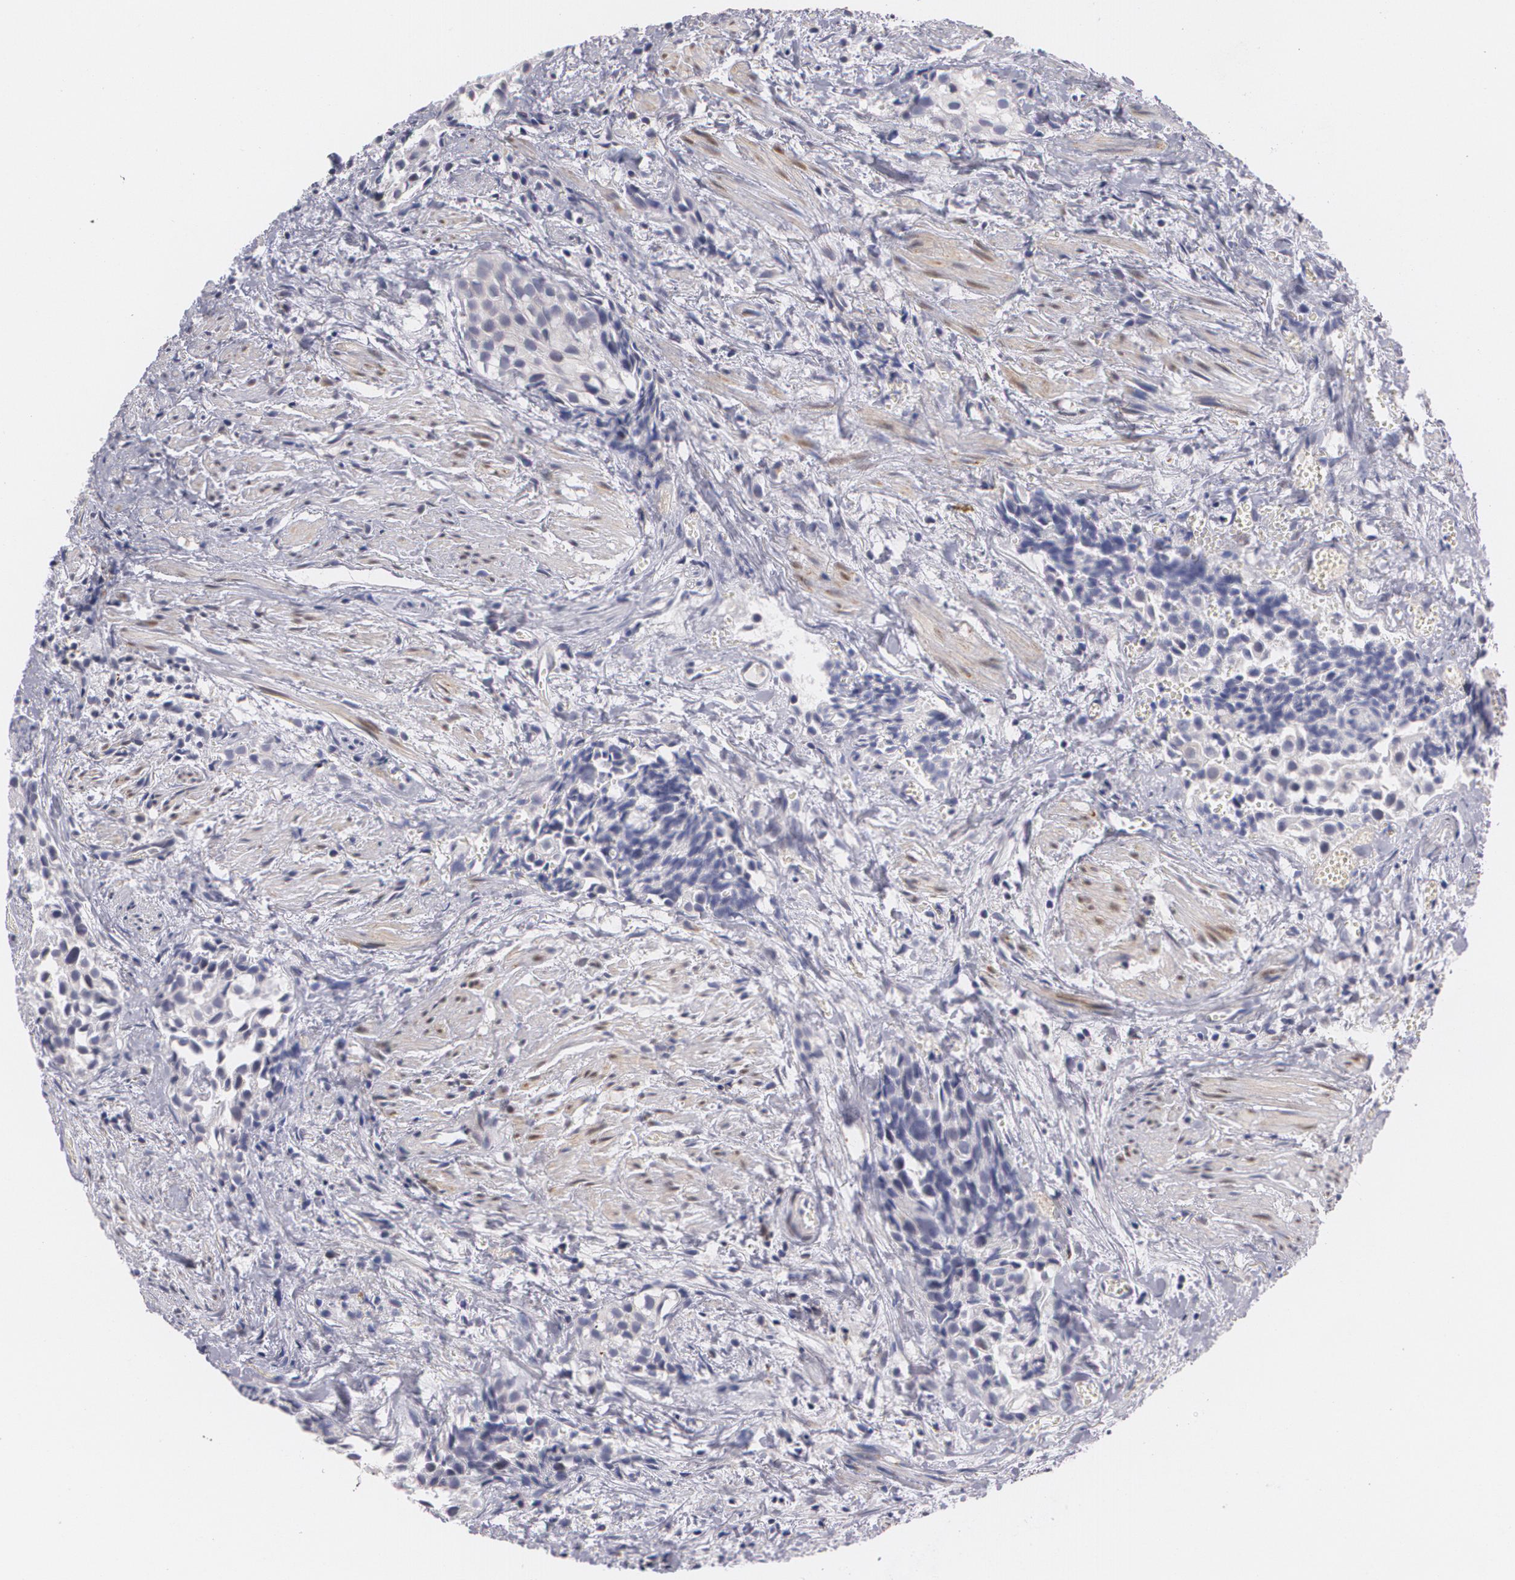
{"staining": {"intensity": "negative", "quantity": "none", "location": "none"}, "tissue": "urothelial cancer", "cell_type": "Tumor cells", "image_type": "cancer", "snomed": [{"axis": "morphology", "description": "Urothelial carcinoma, High grade"}, {"axis": "topography", "description": "Urinary bladder"}], "caption": "This is an IHC micrograph of urothelial cancer. There is no positivity in tumor cells.", "gene": "ZBTB16", "patient": {"sex": "female", "age": 78}}